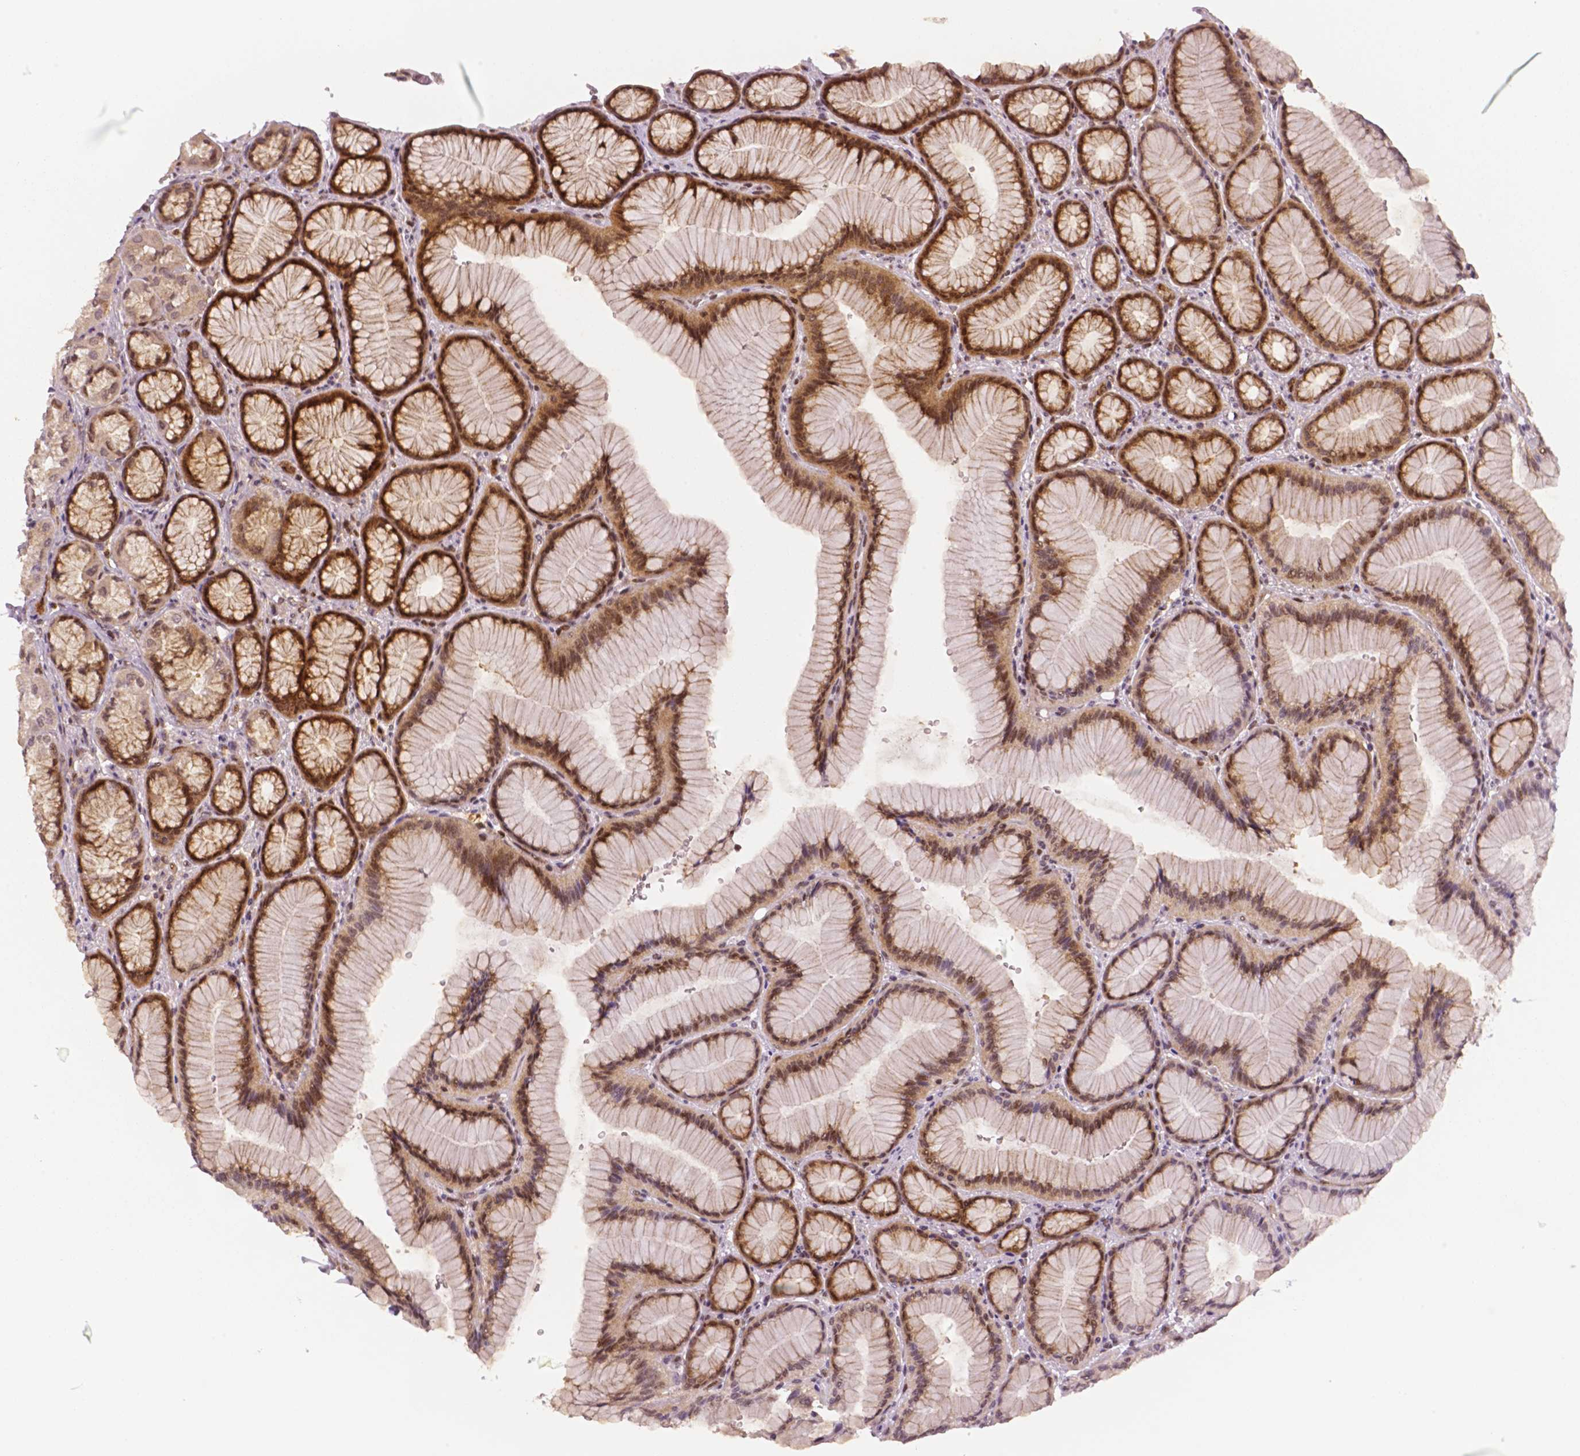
{"staining": {"intensity": "moderate", "quantity": ">75%", "location": "cytoplasmic/membranous,nuclear"}, "tissue": "stomach", "cell_type": "Glandular cells", "image_type": "normal", "snomed": [{"axis": "morphology", "description": "Normal tissue, NOS"}, {"axis": "morphology", "description": "Adenocarcinoma, NOS"}, {"axis": "morphology", "description": "Adenocarcinoma, High grade"}, {"axis": "topography", "description": "Stomach, upper"}, {"axis": "topography", "description": "Stomach"}], "caption": "Moderate cytoplasmic/membranous,nuclear staining is identified in approximately >75% of glandular cells in benign stomach. The protein of interest is stained brown, and the nuclei are stained in blue (DAB IHC with brightfield microscopy, high magnification).", "gene": "STAT3", "patient": {"sex": "female", "age": 65}}